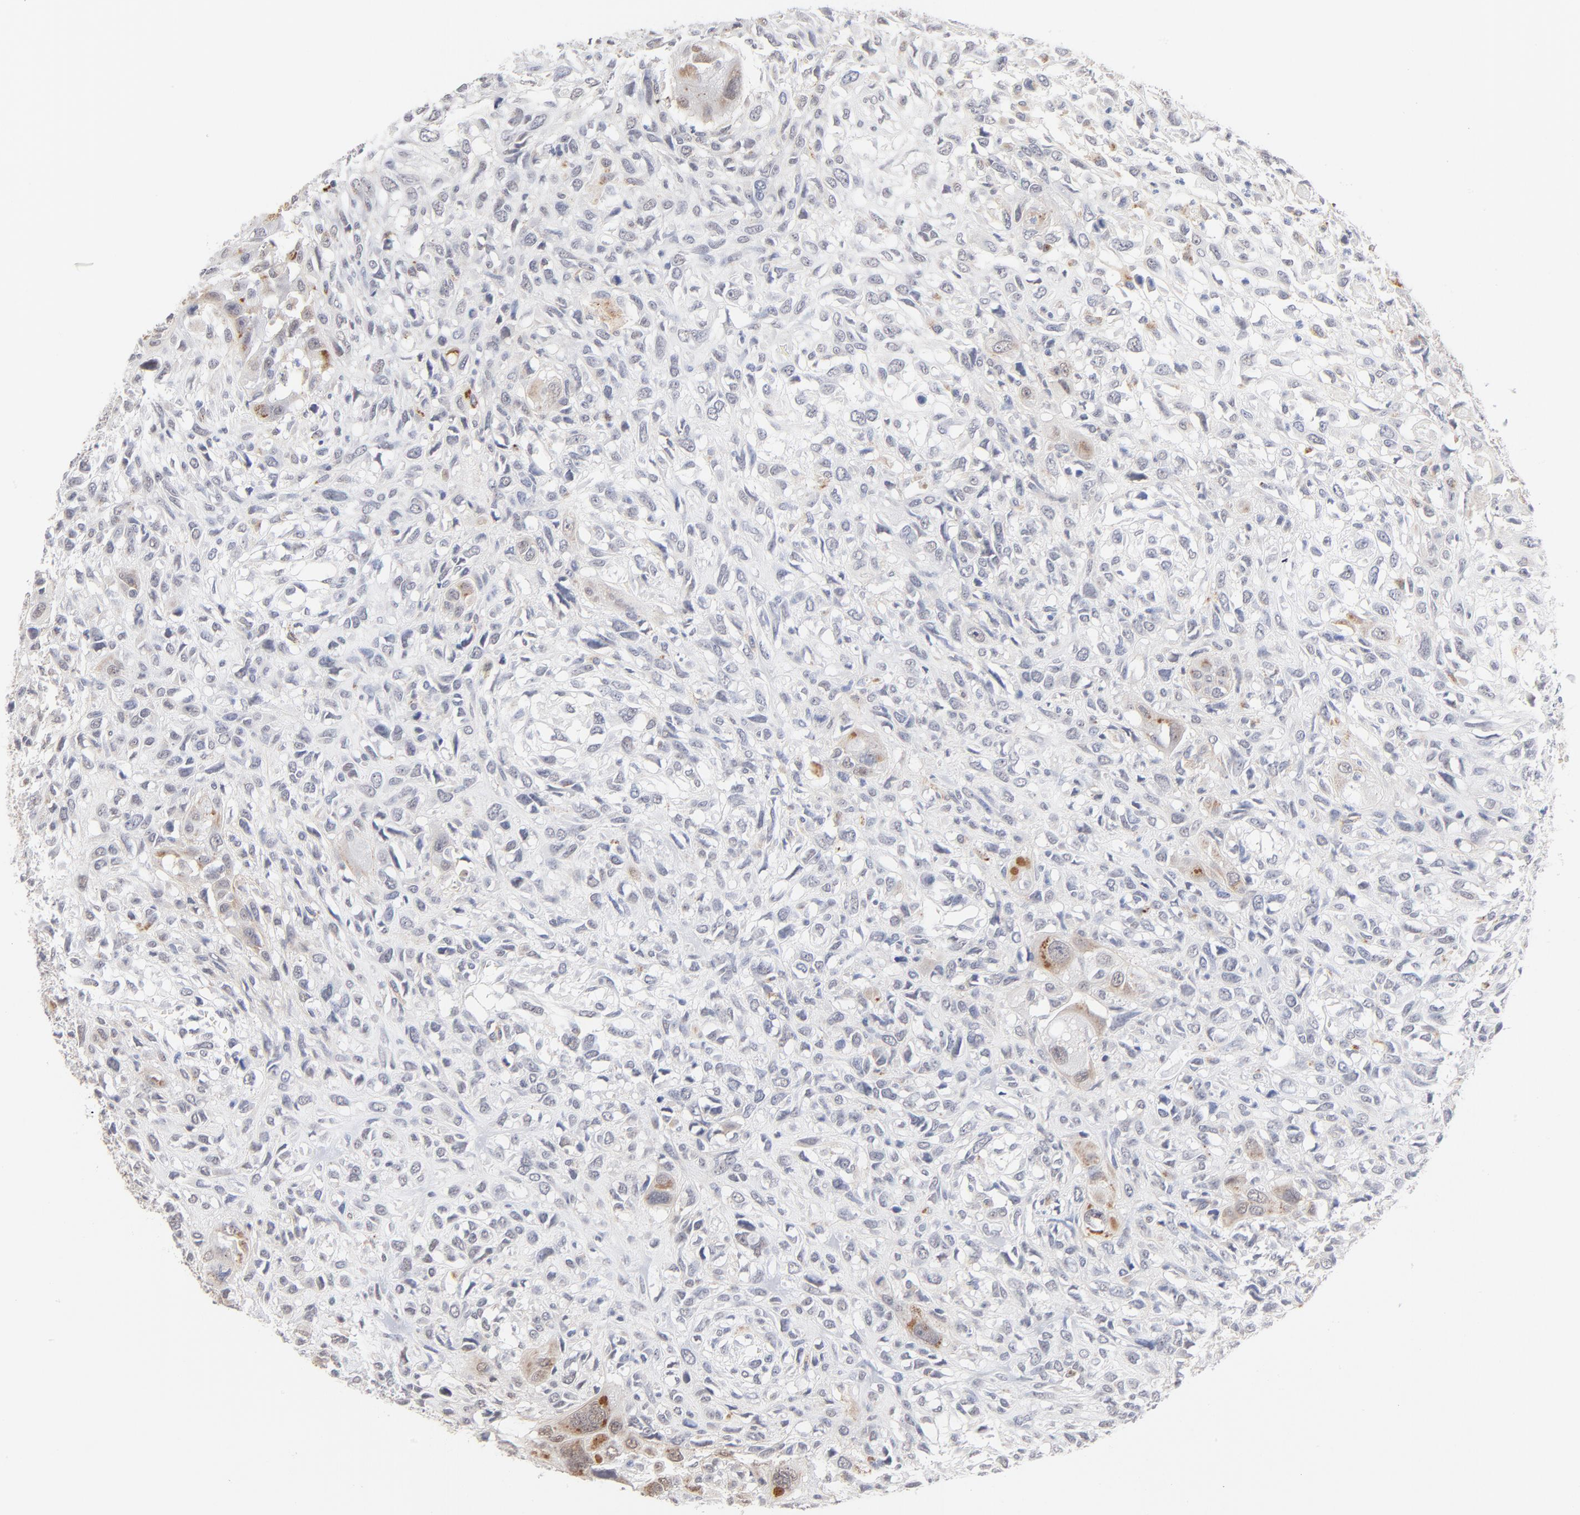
{"staining": {"intensity": "strong", "quantity": ">75%", "location": "cytoplasmic/membranous"}, "tissue": "head and neck cancer", "cell_type": "Tumor cells", "image_type": "cancer", "snomed": [{"axis": "morphology", "description": "Neoplasm, malignant, NOS"}, {"axis": "topography", "description": "Salivary gland"}, {"axis": "topography", "description": "Head-Neck"}], "caption": "This image shows head and neck cancer (neoplasm (malignant)) stained with immunohistochemistry (IHC) to label a protein in brown. The cytoplasmic/membranous of tumor cells show strong positivity for the protein. Nuclei are counter-stained blue.", "gene": "LTBP2", "patient": {"sex": "male", "age": 43}}